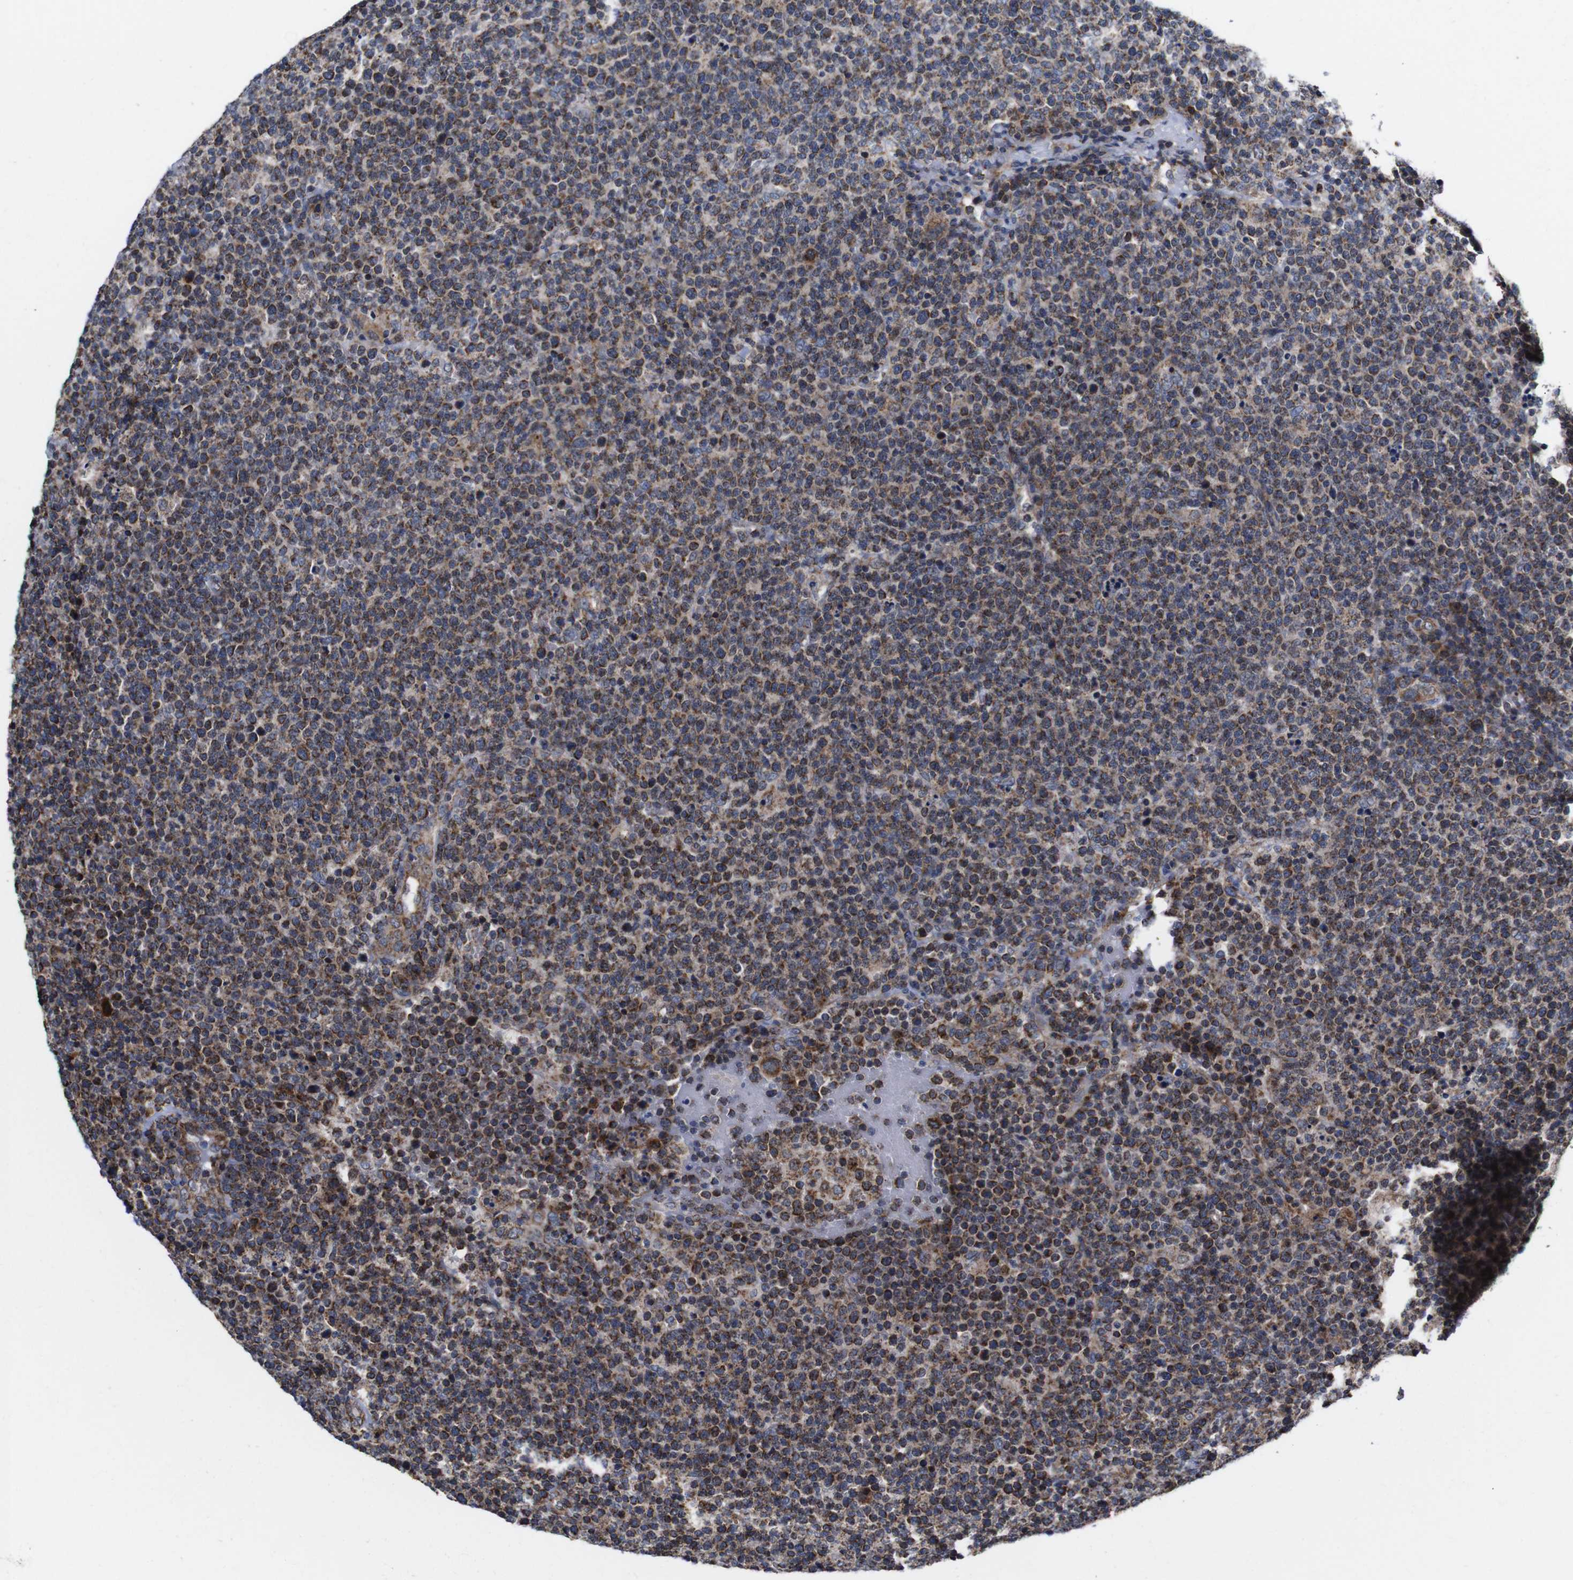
{"staining": {"intensity": "moderate", "quantity": ">75%", "location": "cytoplasmic/membranous"}, "tissue": "lymphoma", "cell_type": "Tumor cells", "image_type": "cancer", "snomed": [{"axis": "morphology", "description": "Malignant lymphoma, non-Hodgkin's type, High grade"}, {"axis": "topography", "description": "Lymph node"}], "caption": "Immunohistochemical staining of human malignant lymphoma, non-Hodgkin's type (high-grade) reveals moderate cytoplasmic/membranous protein staining in approximately >75% of tumor cells. Using DAB (brown) and hematoxylin (blue) stains, captured at high magnification using brightfield microscopy.", "gene": "C17orf80", "patient": {"sex": "male", "age": 61}}